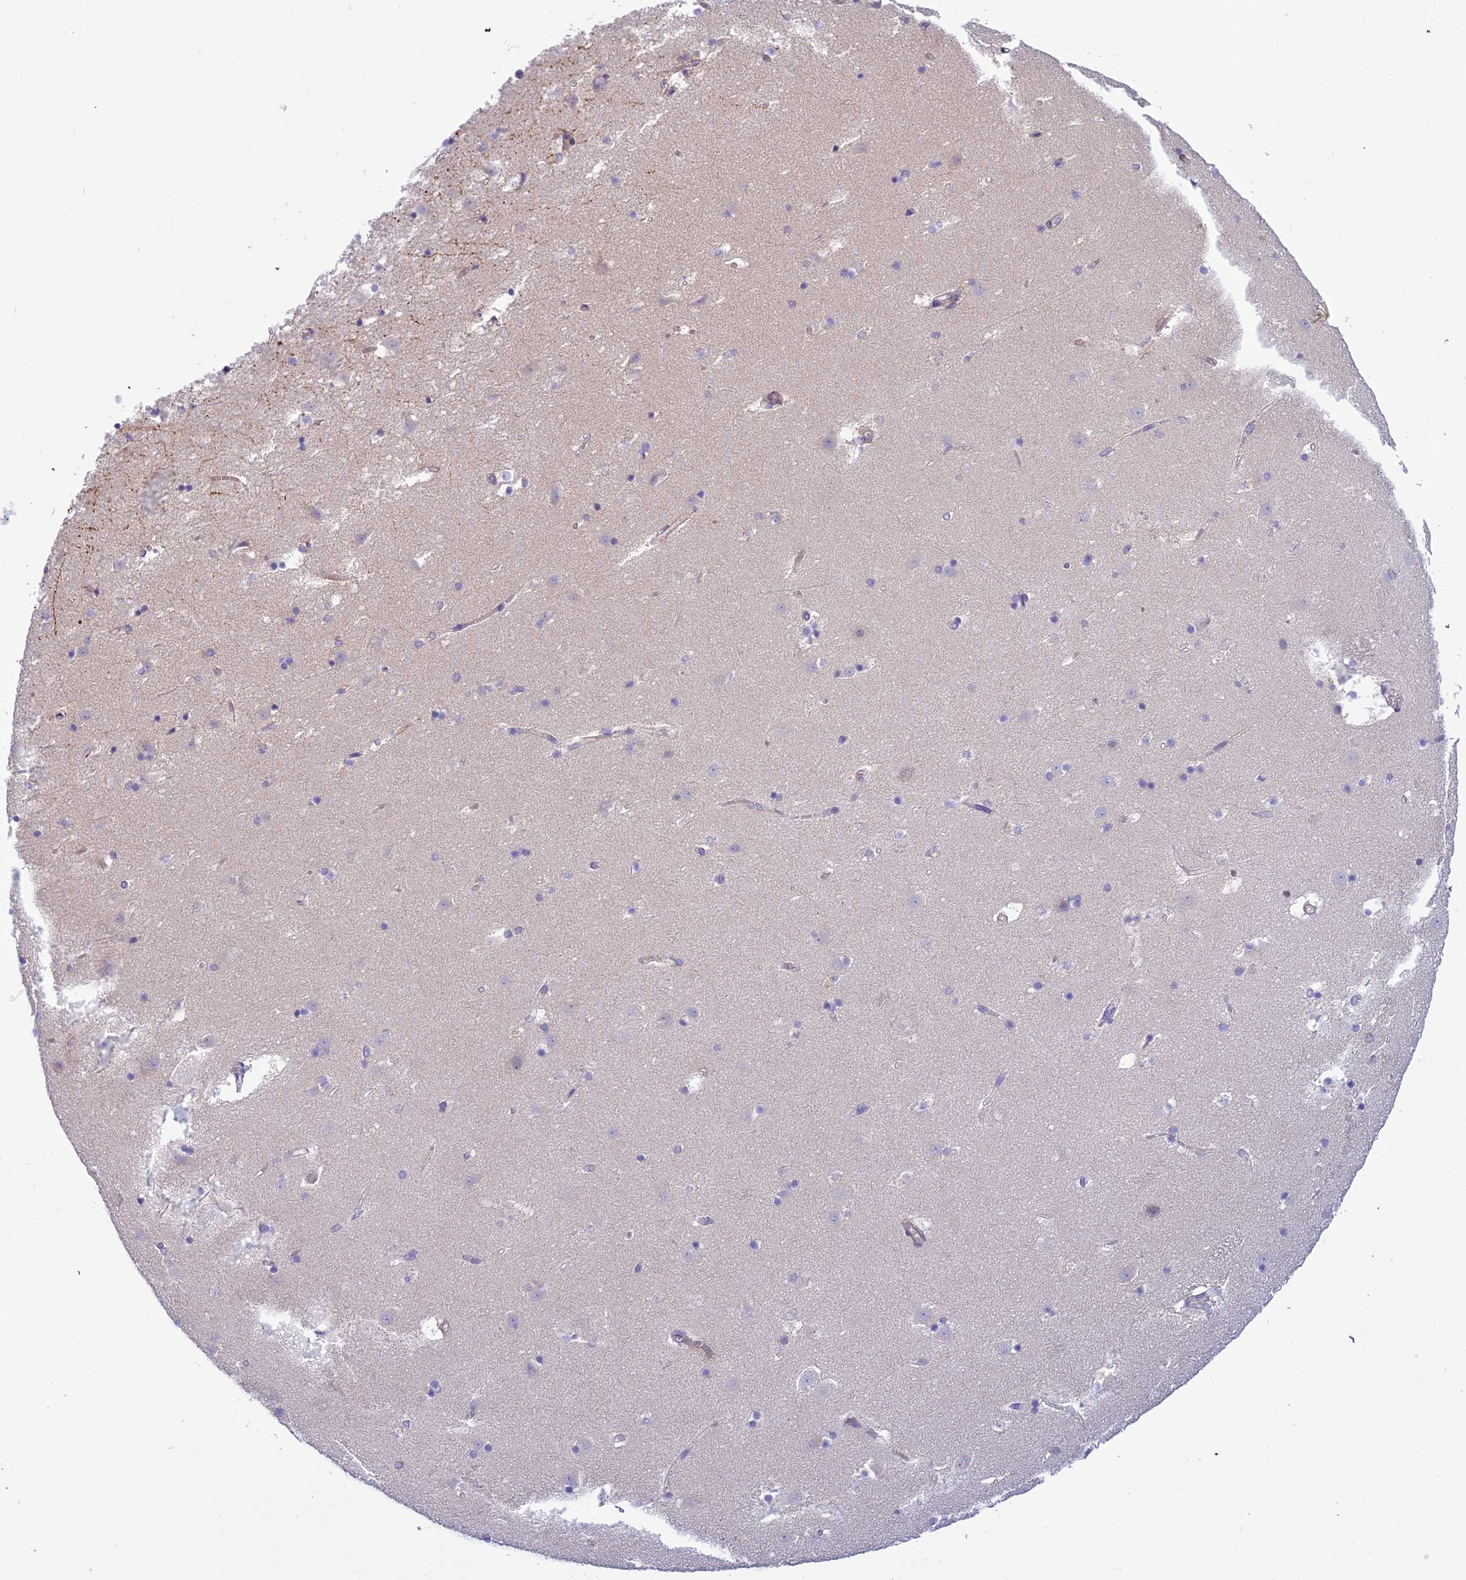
{"staining": {"intensity": "negative", "quantity": "none", "location": "none"}, "tissue": "caudate", "cell_type": "Glial cells", "image_type": "normal", "snomed": [{"axis": "morphology", "description": "Normal tissue, NOS"}, {"axis": "topography", "description": "Lateral ventricle wall"}], "caption": "Caudate was stained to show a protein in brown. There is no significant positivity in glial cells. Nuclei are stained in blue.", "gene": "DUS2", "patient": {"sex": "male", "age": 45}}